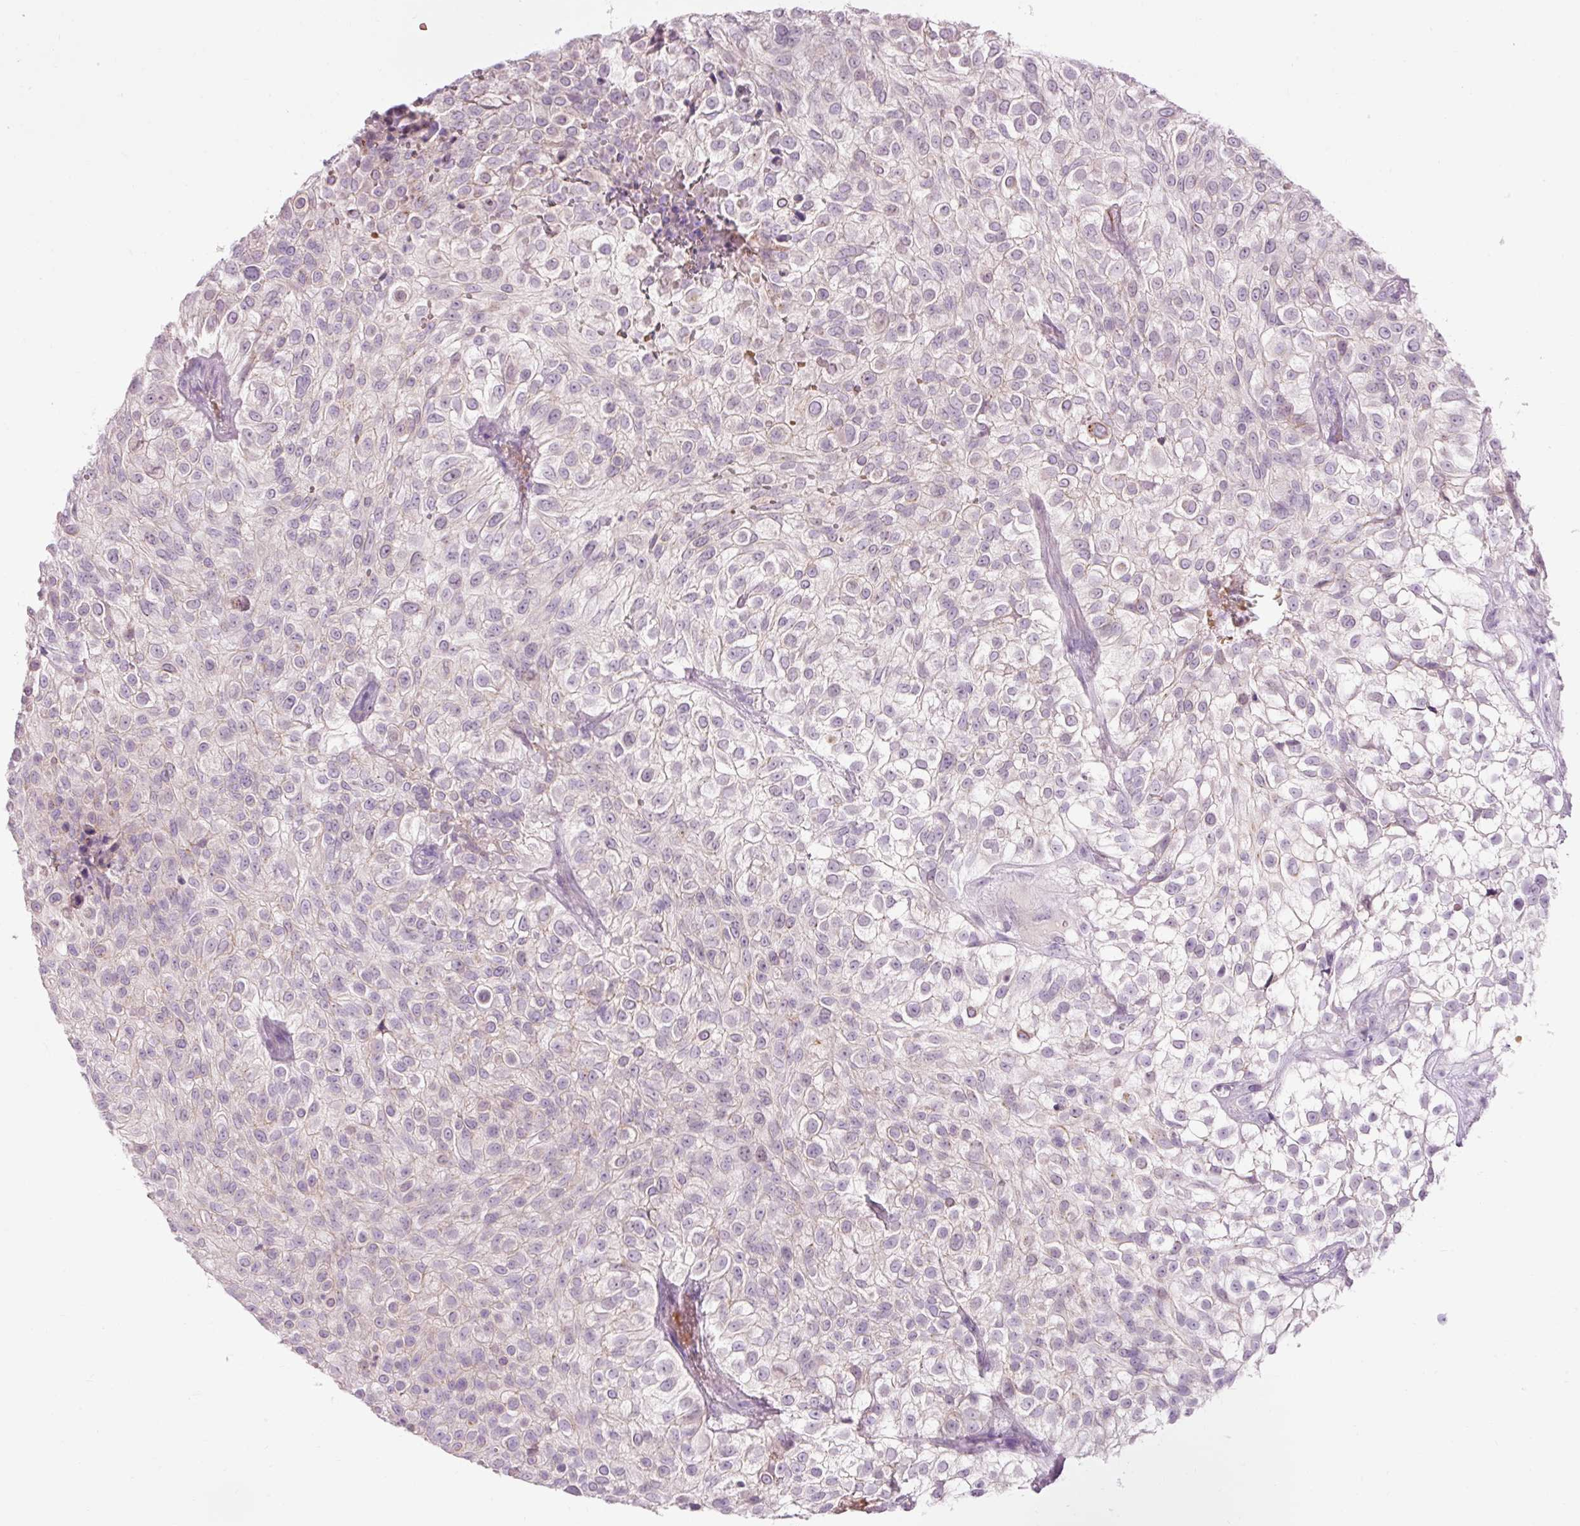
{"staining": {"intensity": "negative", "quantity": "none", "location": "none"}, "tissue": "urothelial cancer", "cell_type": "Tumor cells", "image_type": "cancer", "snomed": [{"axis": "morphology", "description": "Urothelial carcinoma, High grade"}, {"axis": "topography", "description": "Urinary bladder"}], "caption": "There is no significant positivity in tumor cells of high-grade urothelial carcinoma. (DAB immunohistochemistry (IHC), high magnification).", "gene": "DHRS11", "patient": {"sex": "male", "age": 56}}